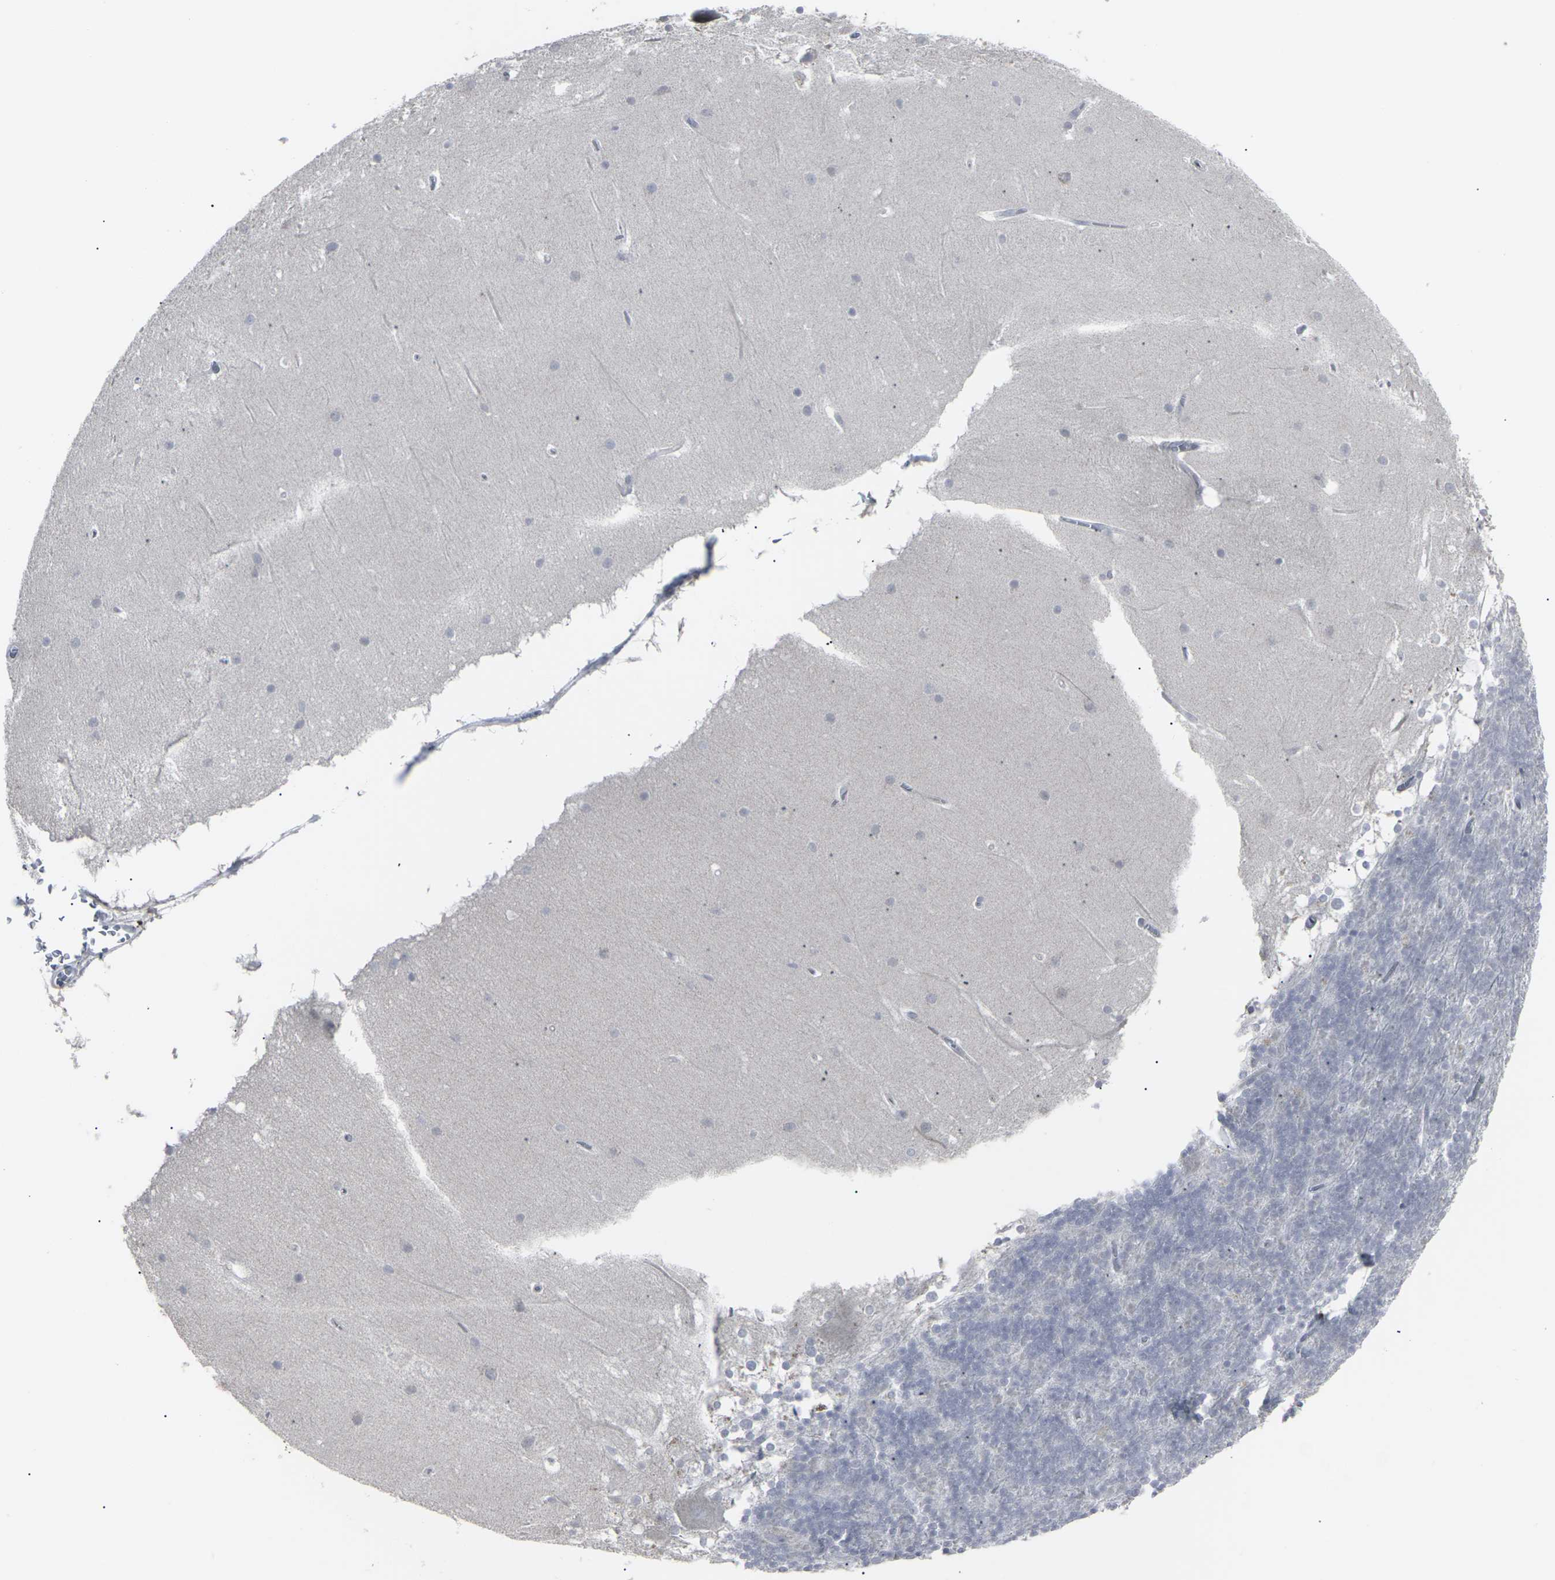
{"staining": {"intensity": "negative", "quantity": "none", "location": "none"}, "tissue": "cerebellum", "cell_type": "Cells in granular layer", "image_type": "normal", "snomed": [{"axis": "morphology", "description": "Normal tissue, NOS"}, {"axis": "topography", "description": "Cerebellum"}], "caption": "This histopathology image is of benign cerebellum stained with immunohistochemistry to label a protein in brown with the nuclei are counter-stained blue. There is no expression in cells in granular layer. (DAB (3,3'-diaminobenzidine) immunohistochemistry visualized using brightfield microscopy, high magnification).", "gene": "APOBEC2", "patient": {"sex": "female", "age": 19}}